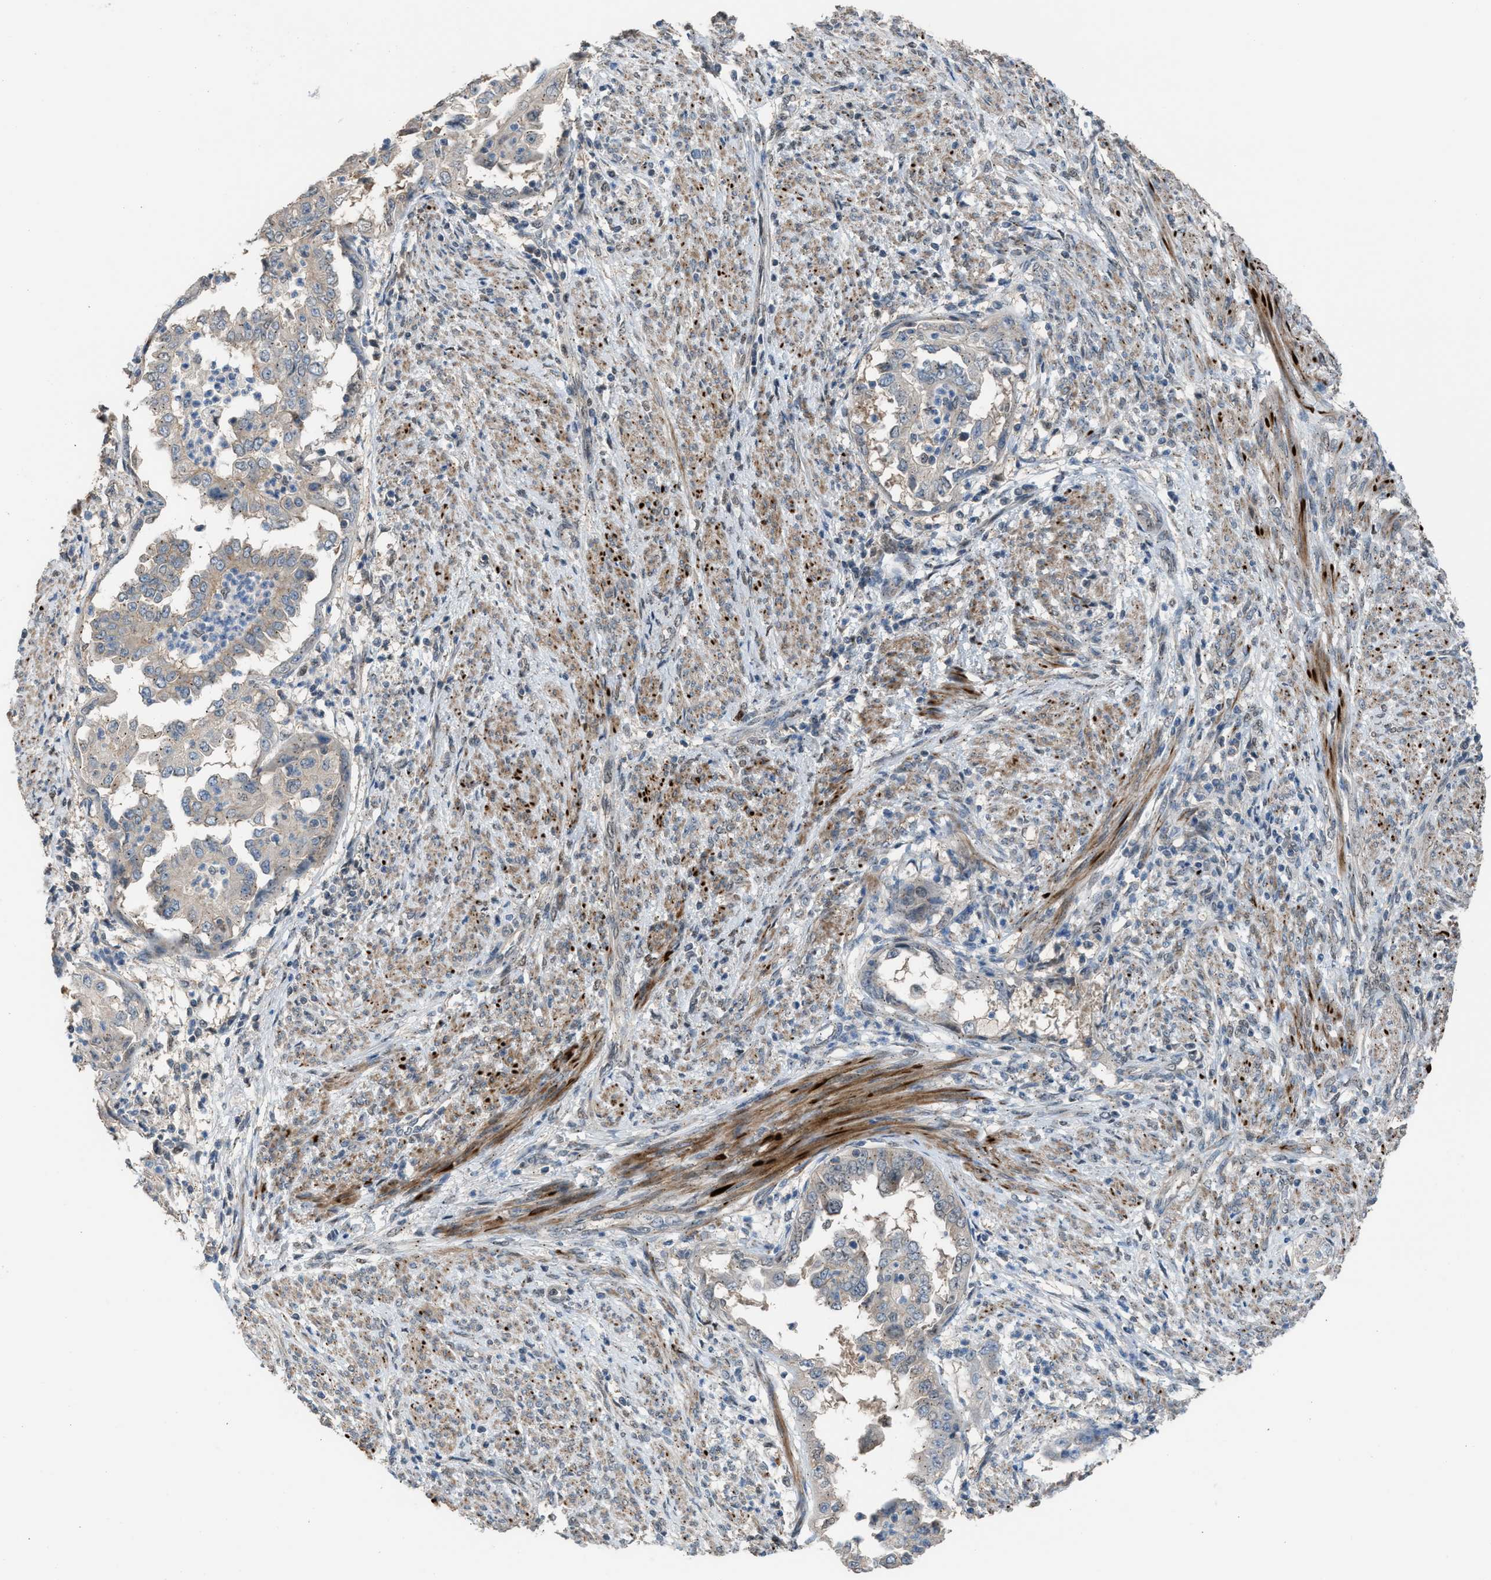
{"staining": {"intensity": "moderate", "quantity": "25%-75%", "location": "cytoplasmic/membranous,nuclear"}, "tissue": "endometrial cancer", "cell_type": "Tumor cells", "image_type": "cancer", "snomed": [{"axis": "morphology", "description": "Adenocarcinoma, NOS"}, {"axis": "topography", "description": "Endometrium"}], "caption": "Immunohistochemistry (IHC) image of adenocarcinoma (endometrial) stained for a protein (brown), which displays medium levels of moderate cytoplasmic/membranous and nuclear positivity in approximately 25%-75% of tumor cells.", "gene": "CRTC1", "patient": {"sex": "female", "age": 85}}